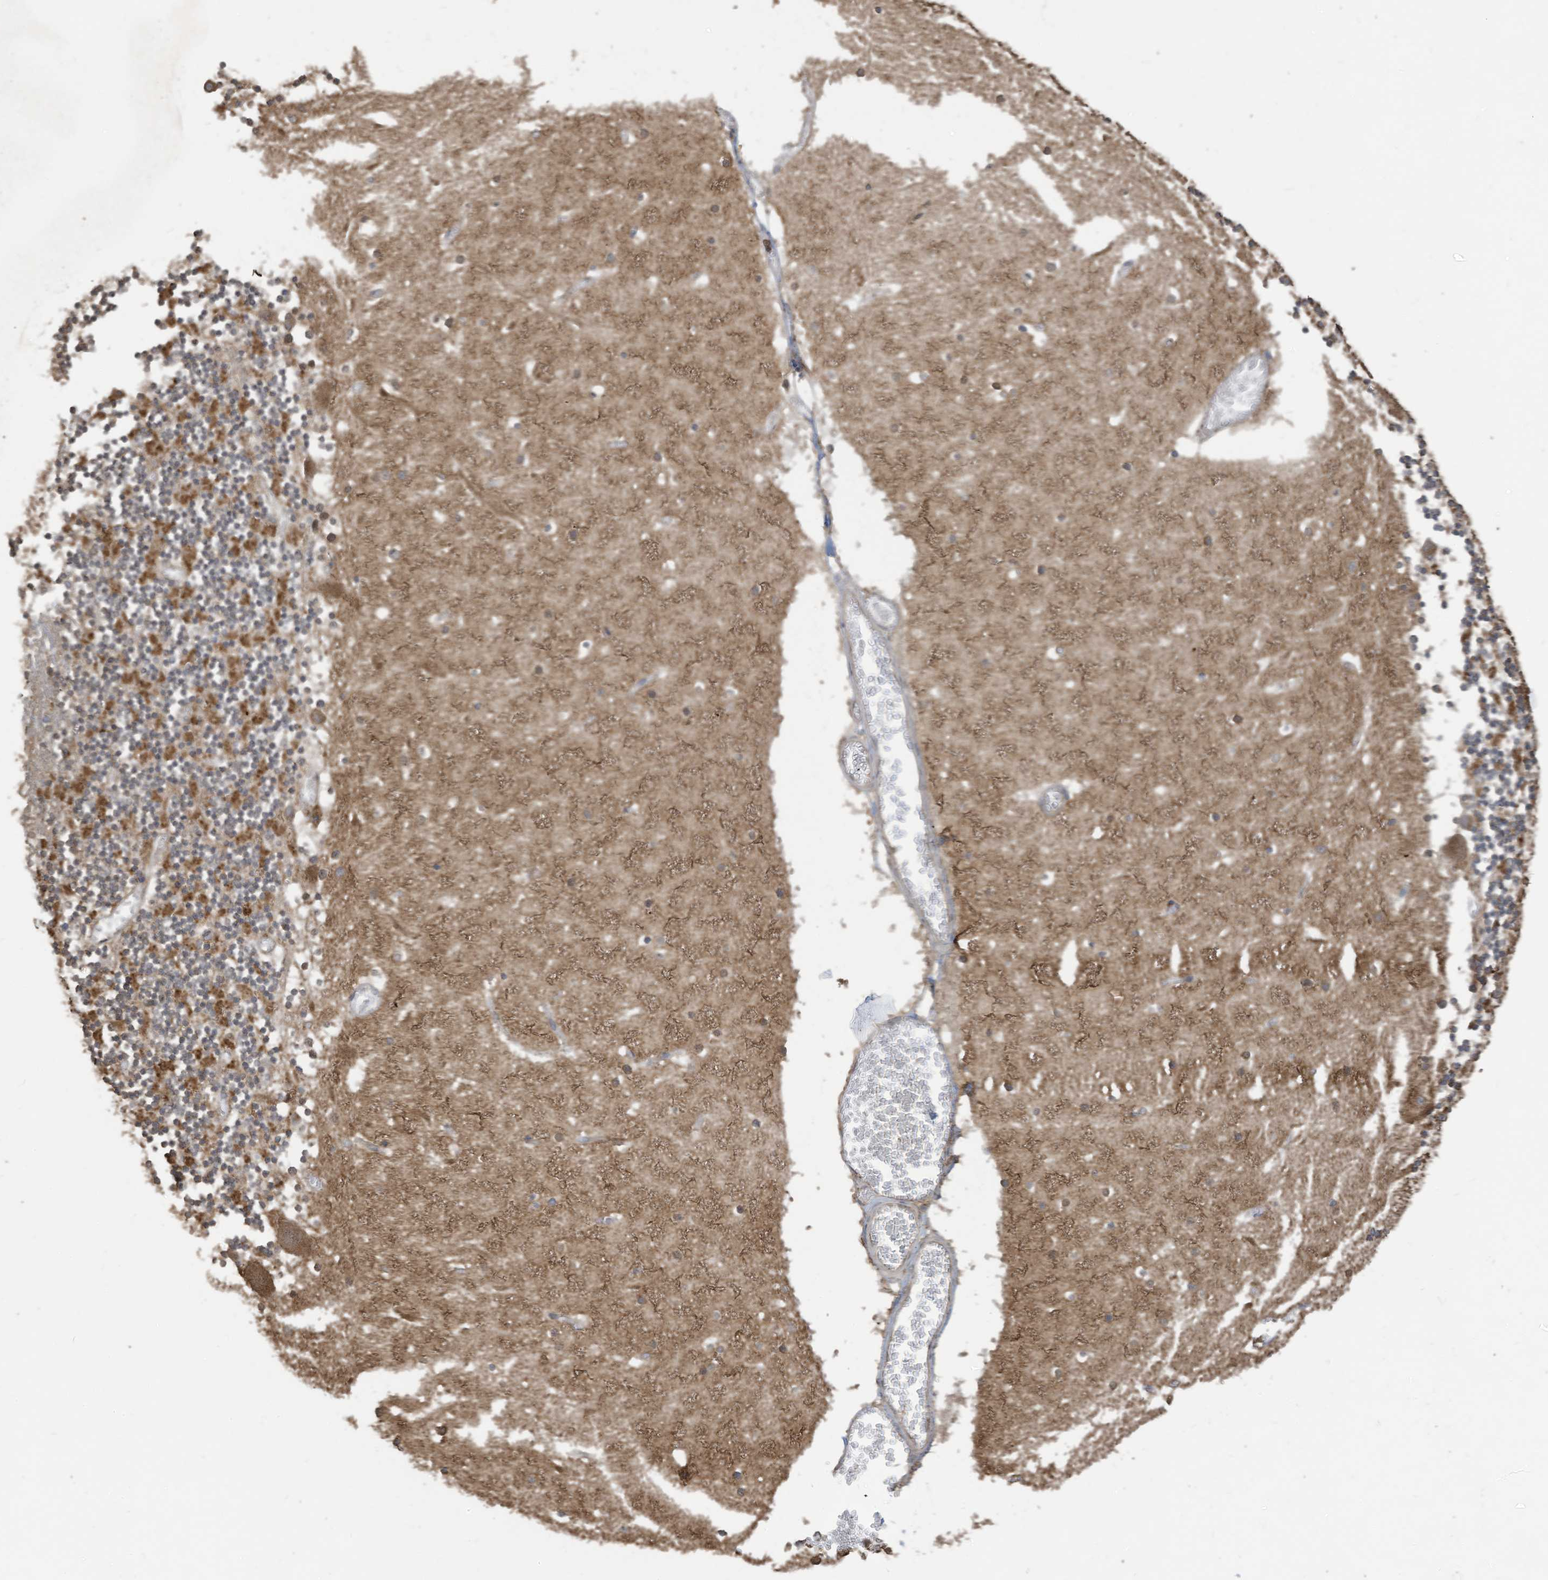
{"staining": {"intensity": "moderate", "quantity": ">75%", "location": "cytoplasmic/membranous"}, "tissue": "cerebellum", "cell_type": "Cells in granular layer", "image_type": "normal", "snomed": [{"axis": "morphology", "description": "Normal tissue, NOS"}, {"axis": "topography", "description": "Cerebellum"}], "caption": "The photomicrograph demonstrates staining of normal cerebellum, revealing moderate cytoplasmic/membranous protein expression (brown color) within cells in granular layer.", "gene": "COX10", "patient": {"sex": "female", "age": 28}}